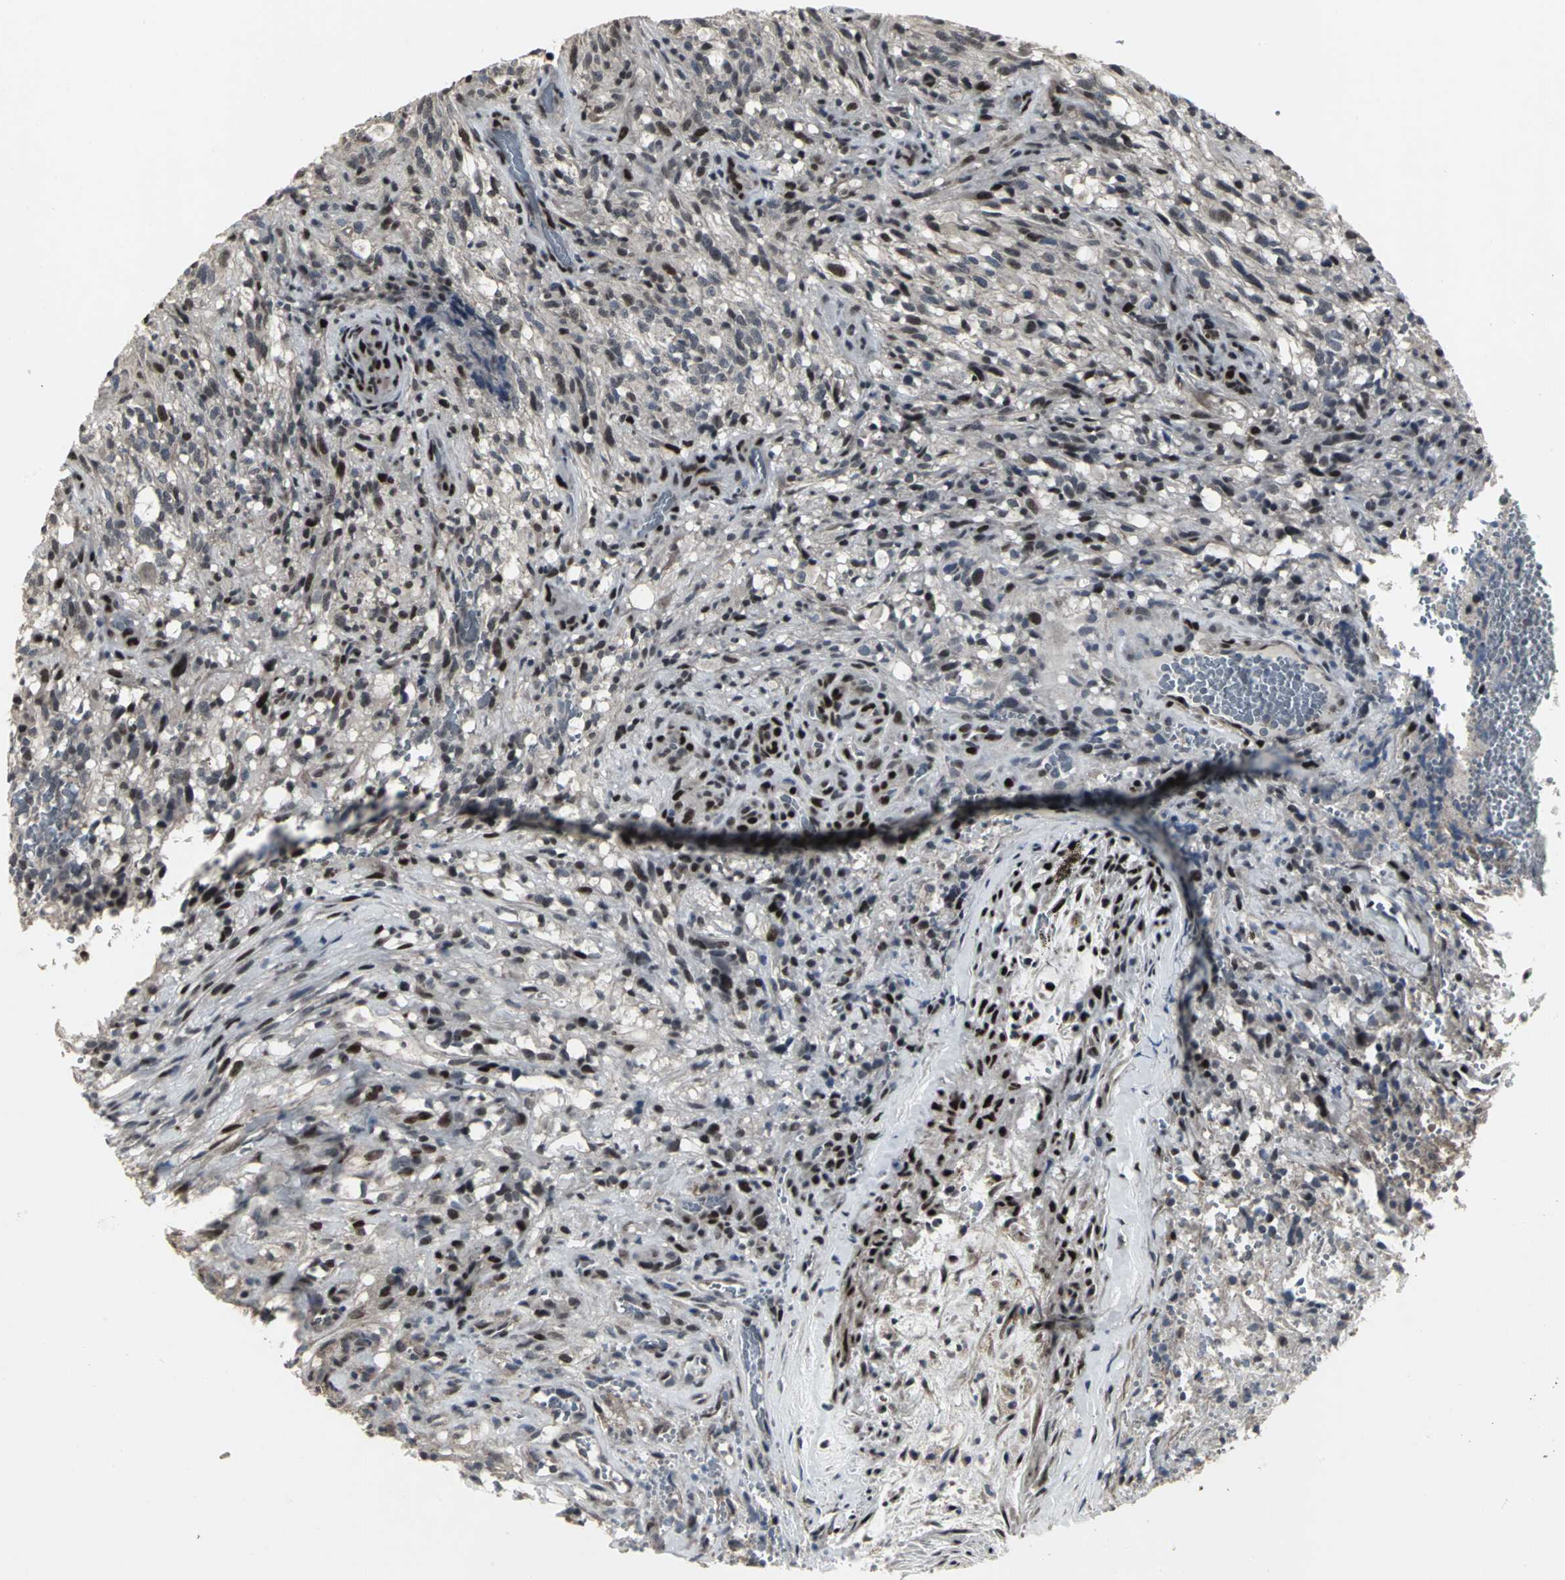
{"staining": {"intensity": "strong", "quantity": "25%-75%", "location": "nuclear"}, "tissue": "glioma", "cell_type": "Tumor cells", "image_type": "cancer", "snomed": [{"axis": "morphology", "description": "Normal tissue, NOS"}, {"axis": "morphology", "description": "Glioma, malignant, High grade"}, {"axis": "topography", "description": "Cerebral cortex"}], "caption": "This is a micrograph of immunohistochemistry staining of glioma, which shows strong staining in the nuclear of tumor cells.", "gene": "SRF", "patient": {"sex": "male", "age": 75}}